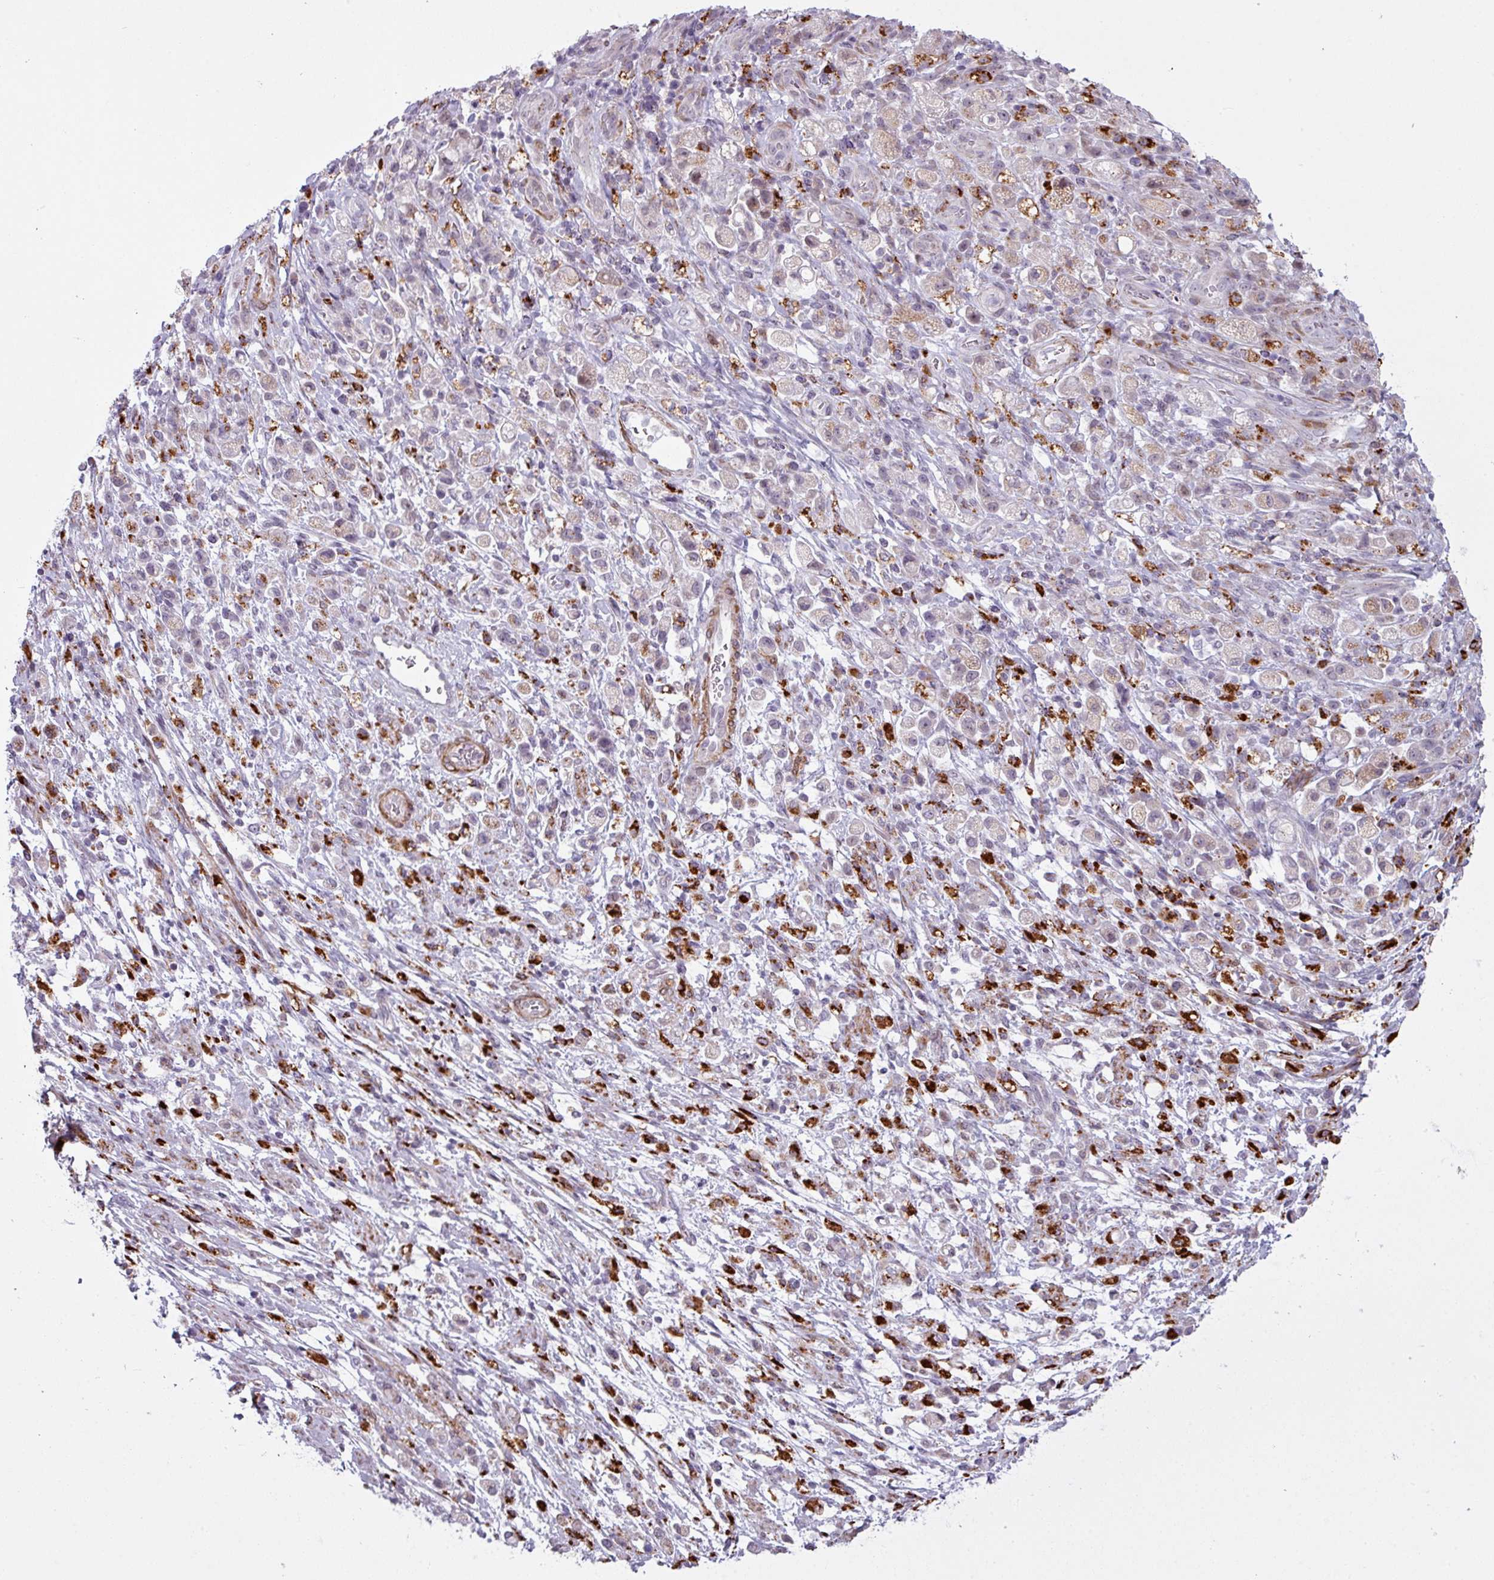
{"staining": {"intensity": "negative", "quantity": "none", "location": "none"}, "tissue": "stomach cancer", "cell_type": "Tumor cells", "image_type": "cancer", "snomed": [{"axis": "morphology", "description": "Adenocarcinoma, NOS"}, {"axis": "topography", "description": "Stomach"}], "caption": "This is an immunohistochemistry (IHC) micrograph of stomach cancer. There is no positivity in tumor cells.", "gene": "MAP7D2", "patient": {"sex": "female", "age": 60}}